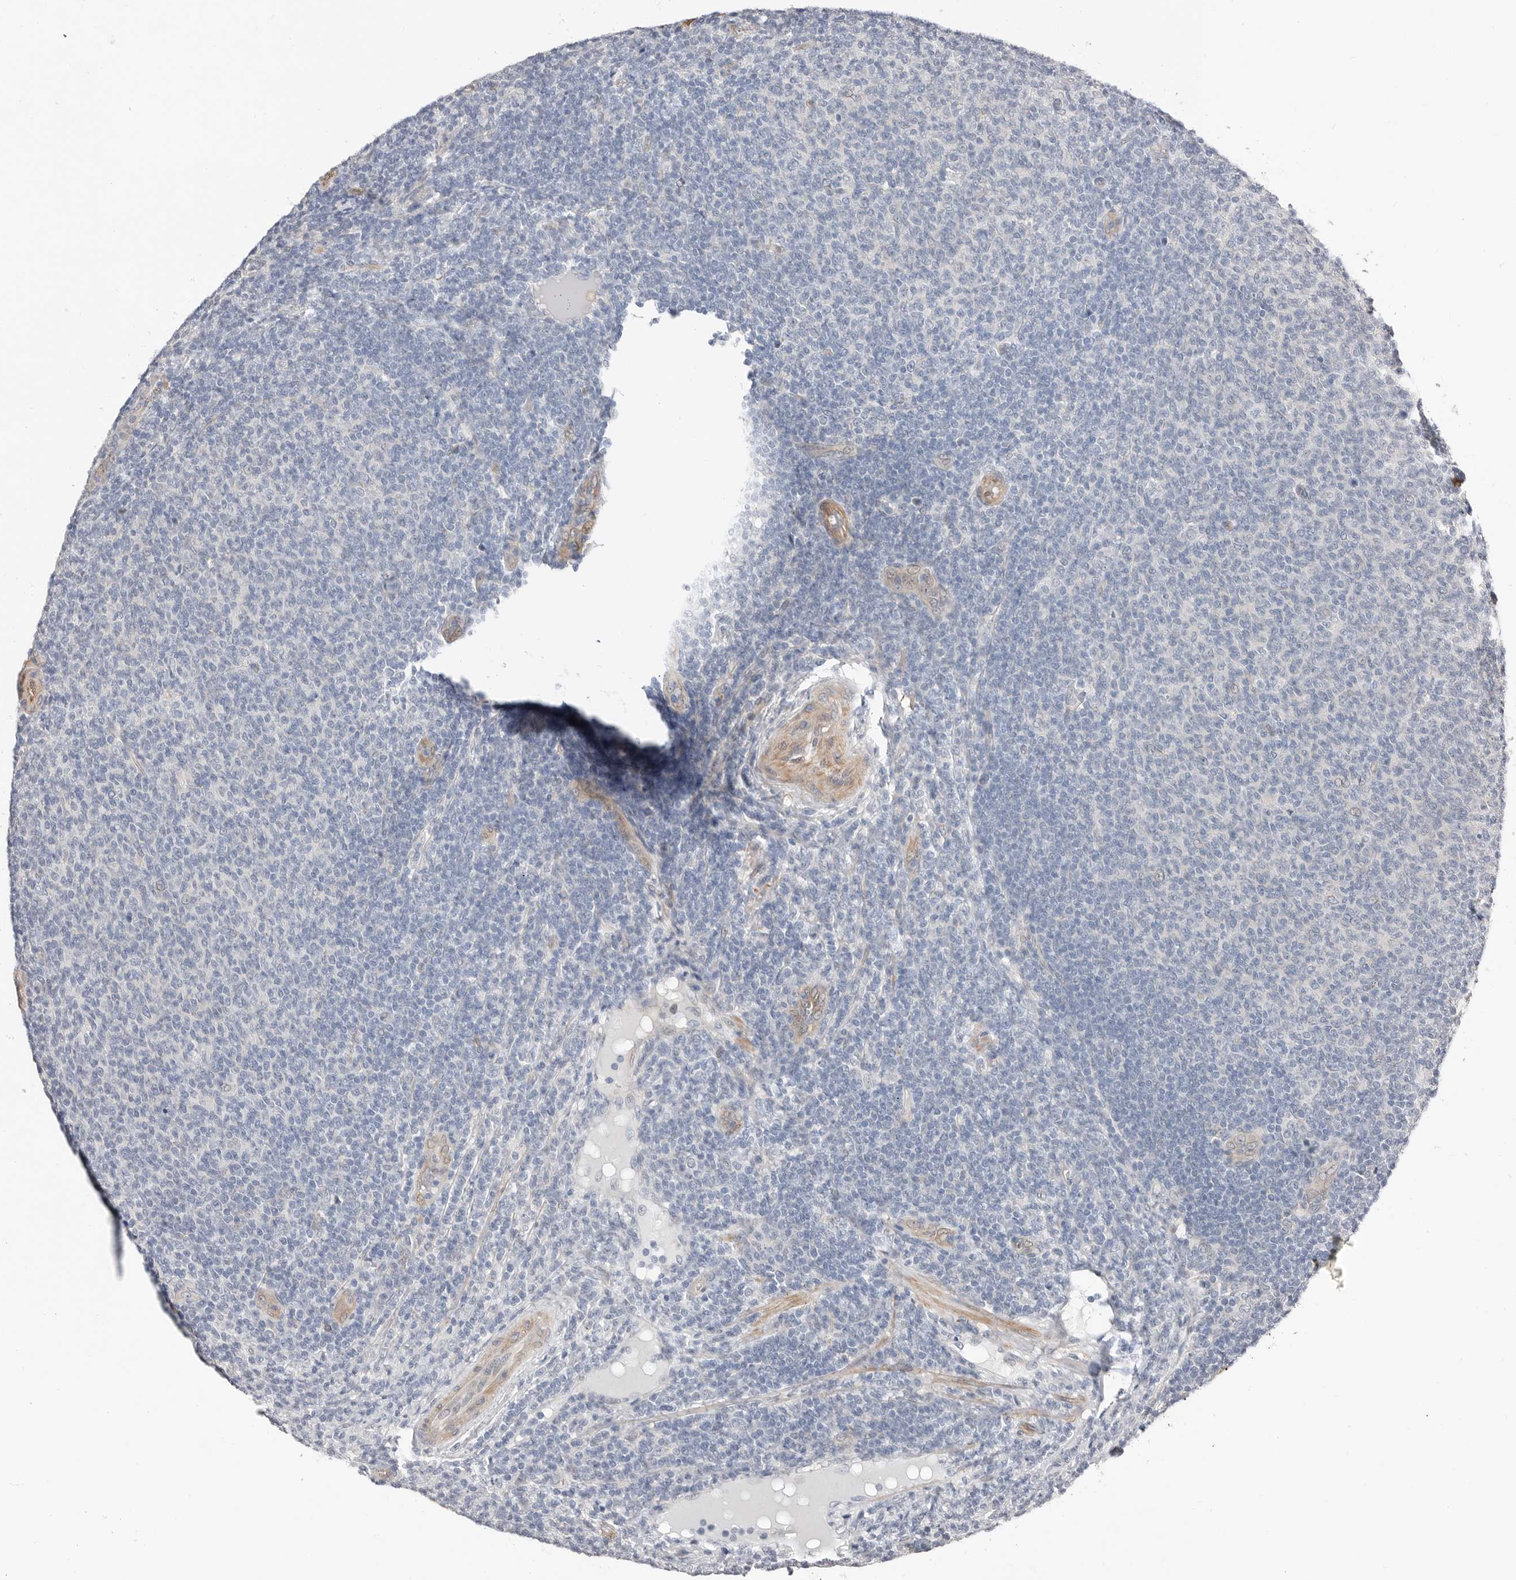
{"staining": {"intensity": "negative", "quantity": "none", "location": "none"}, "tissue": "lymphoma", "cell_type": "Tumor cells", "image_type": "cancer", "snomed": [{"axis": "morphology", "description": "Malignant lymphoma, non-Hodgkin's type, Low grade"}, {"axis": "topography", "description": "Lymph node"}], "caption": "This is an immunohistochemistry (IHC) micrograph of human malignant lymphoma, non-Hodgkin's type (low-grade). There is no expression in tumor cells.", "gene": "ASRGL1", "patient": {"sex": "male", "age": 66}}